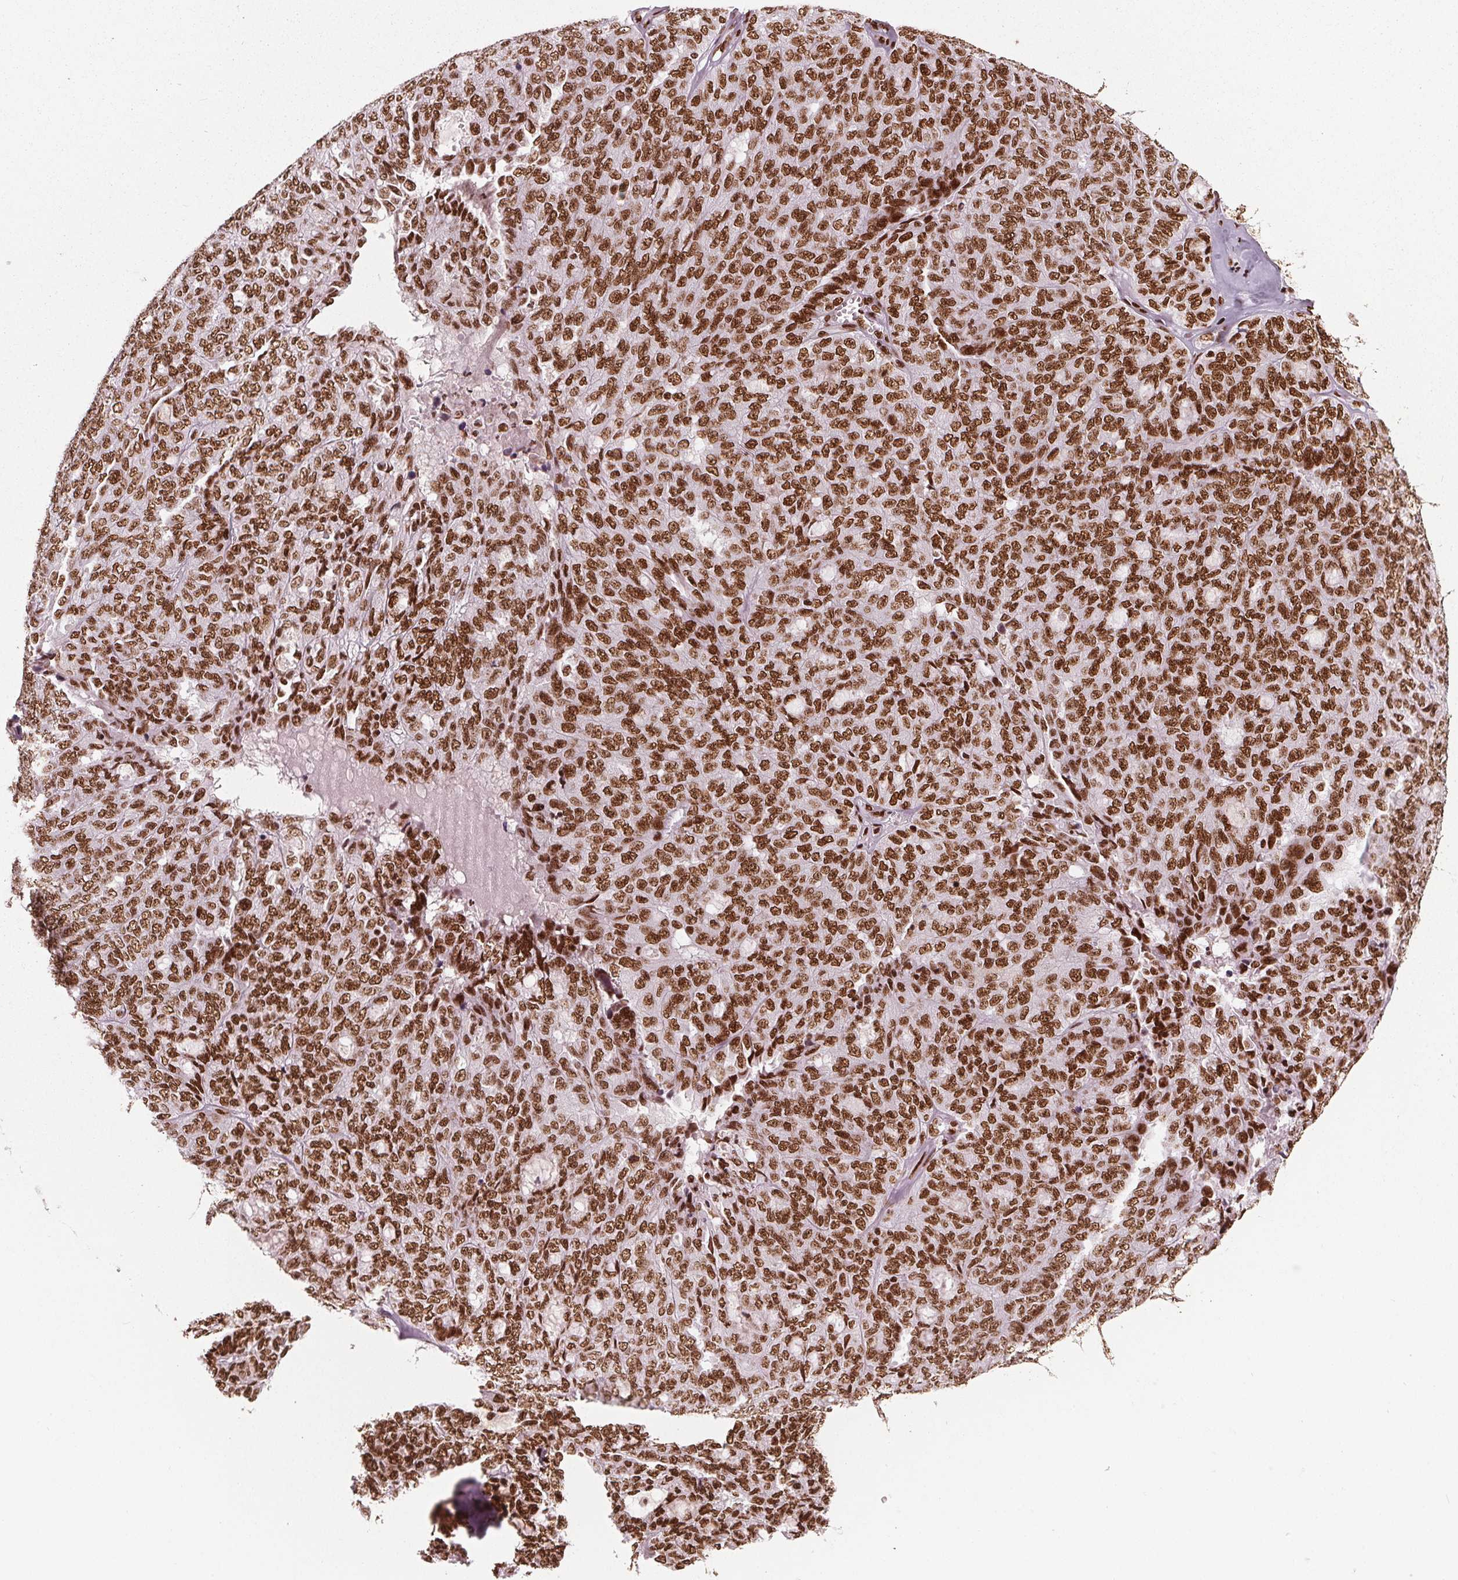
{"staining": {"intensity": "strong", "quantity": ">75%", "location": "nuclear"}, "tissue": "ovarian cancer", "cell_type": "Tumor cells", "image_type": "cancer", "snomed": [{"axis": "morphology", "description": "Cystadenocarcinoma, serous, NOS"}, {"axis": "topography", "description": "Ovary"}], "caption": "DAB immunohistochemical staining of human serous cystadenocarcinoma (ovarian) shows strong nuclear protein staining in about >75% of tumor cells.", "gene": "BRD4", "patient": {"sex": "female", "age": 71}}